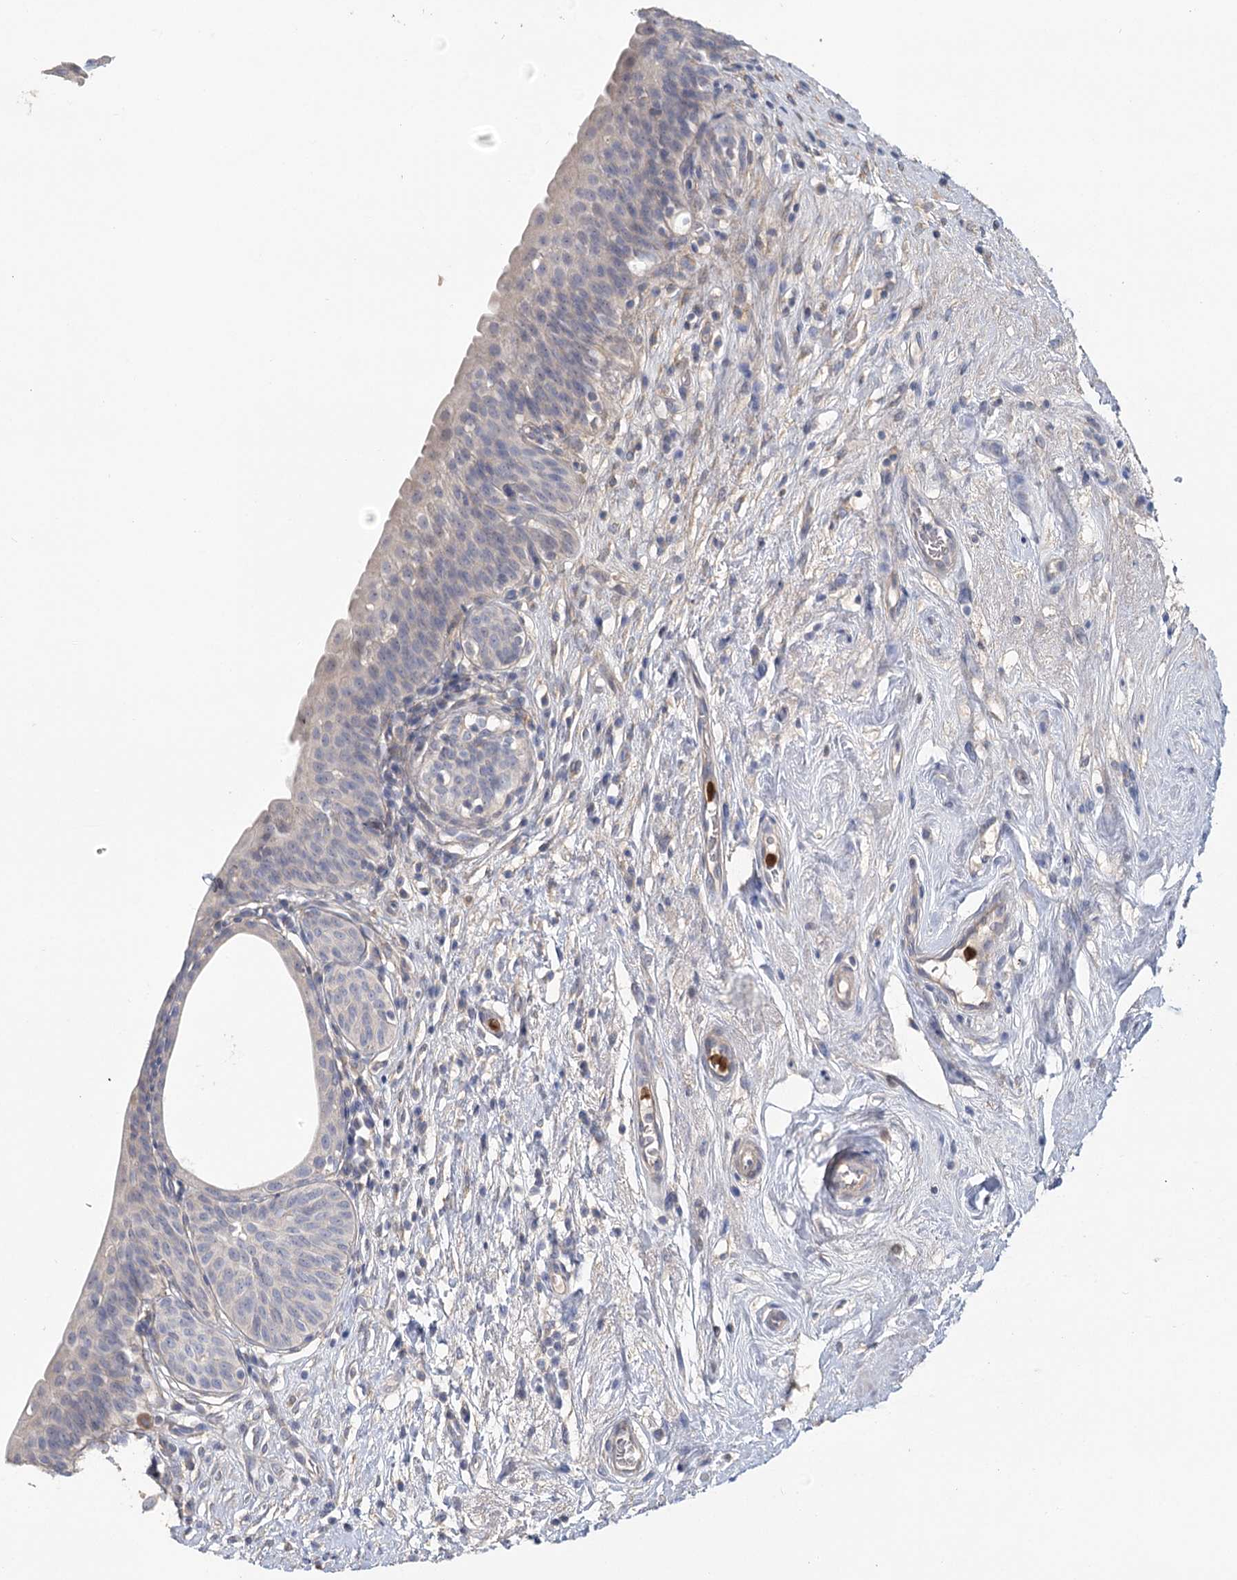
{"staining": {"intensity": "negative", "quantity": "none", "location": "none"}, "tissue": "urinary bladder", "cell_type": "Urothelial cells", "image_type": "normal", "snomed": [{"axis": "morphology", "description": "Normal tissue, NOS"}, {"axis": "topography", "description": "Urinary bladder"}], "caption": "This is a photomicrograph of immunohistochemistry staining of benign urinary bladder, which shows no positivity in urothelial cells.", "gene": "EPB41L5", "patient": {"sex": "male", "age": 83}}